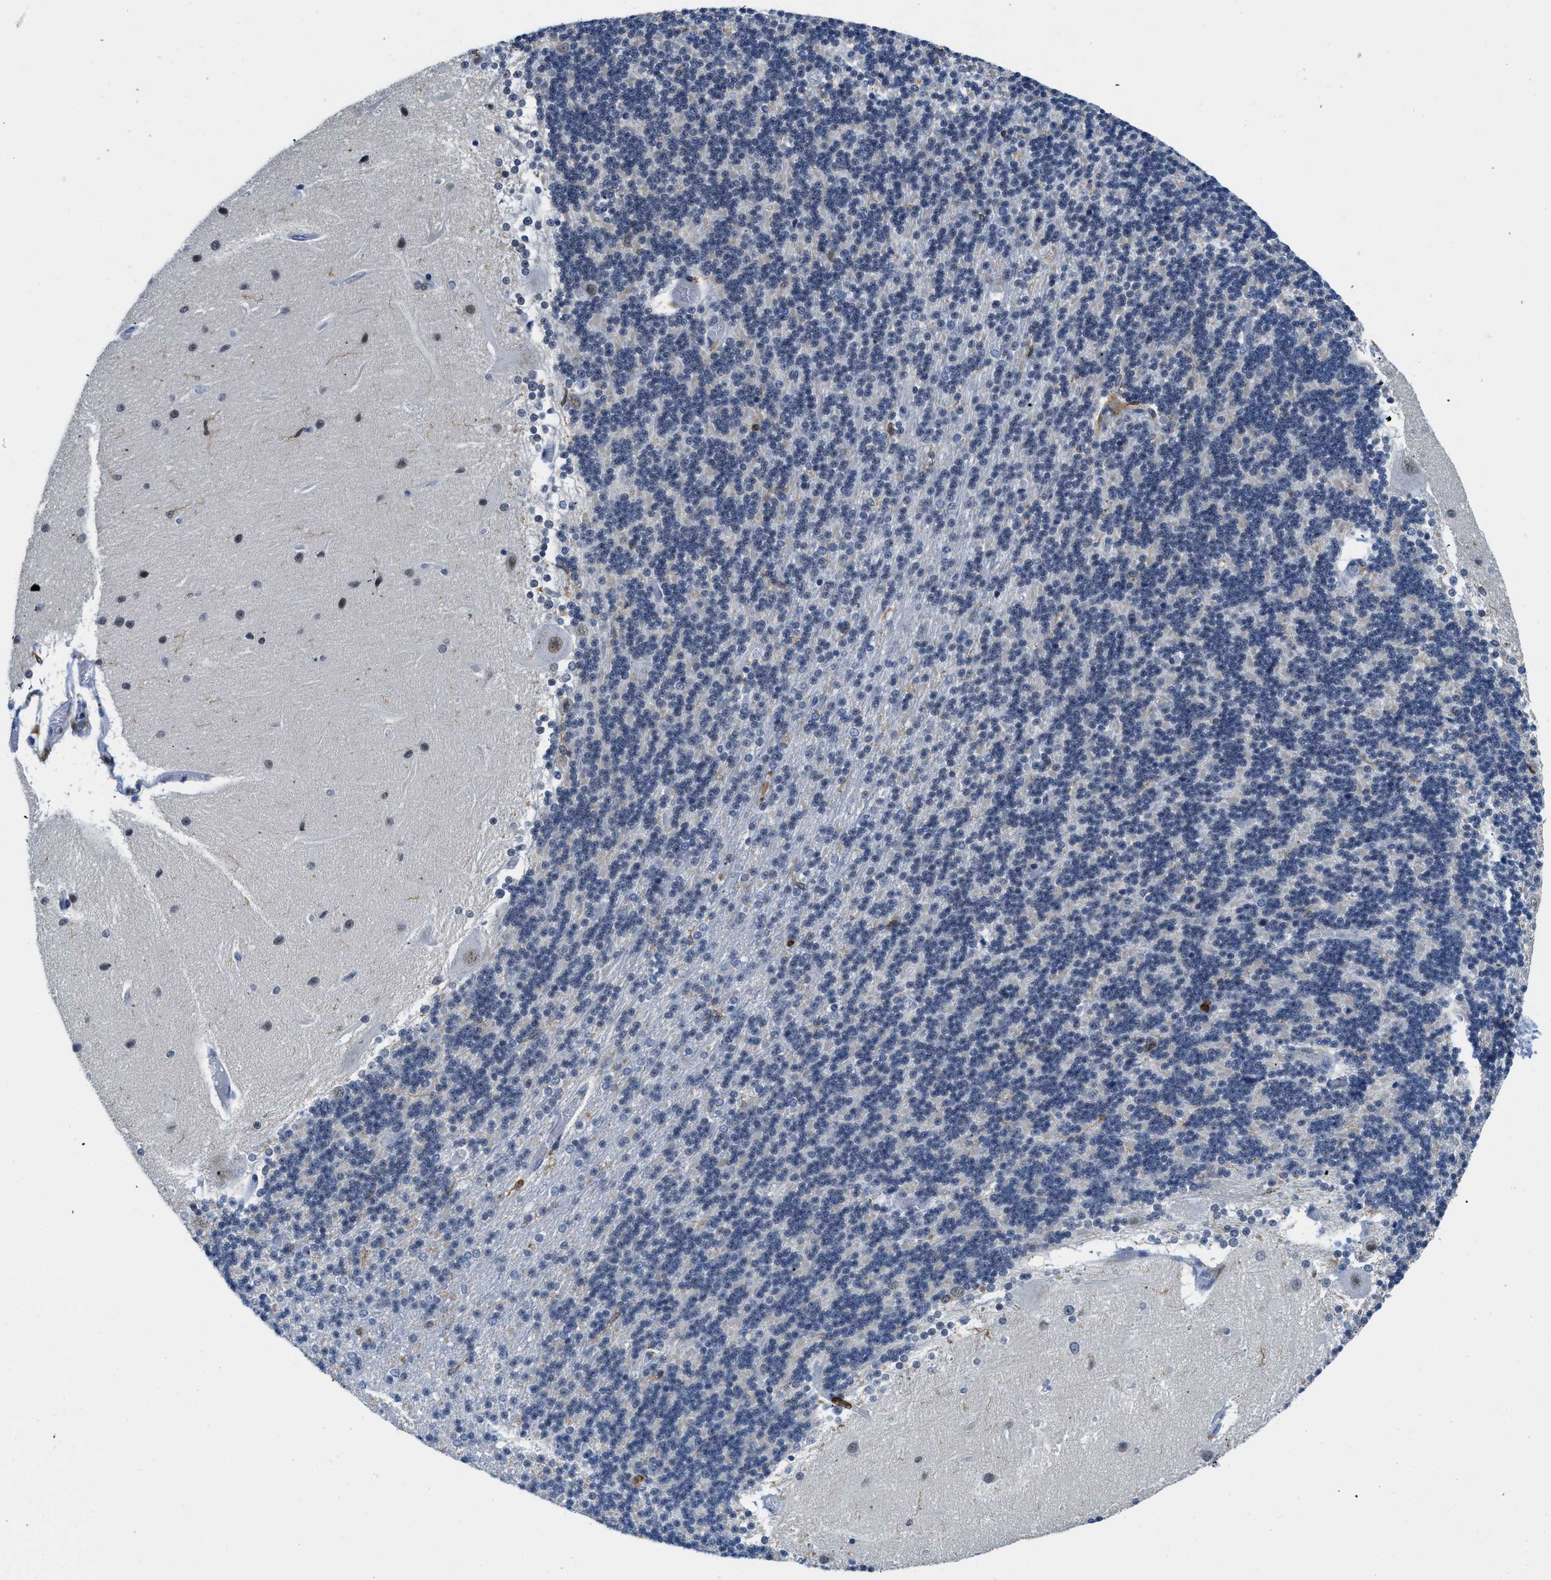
{"staining": {"intensity": "negative", "quantity": "none", "location": "none"}, "tissue": "cerebellum", "cell_type": "Cells in granular layer", "image_type": "normal", "snomed": [{"axis": "morphology", "description": "Normal tissue, NOS"}, {"axis": "topography", "description": "Cerebellum"}], "caption": "IHC micrograph of benign cerebellum stained for a protein (brown), which demonstrates no expression in cells in granular layer.", "gene": "FAM151A", "patient": {"sex": "female", "age": 54}}